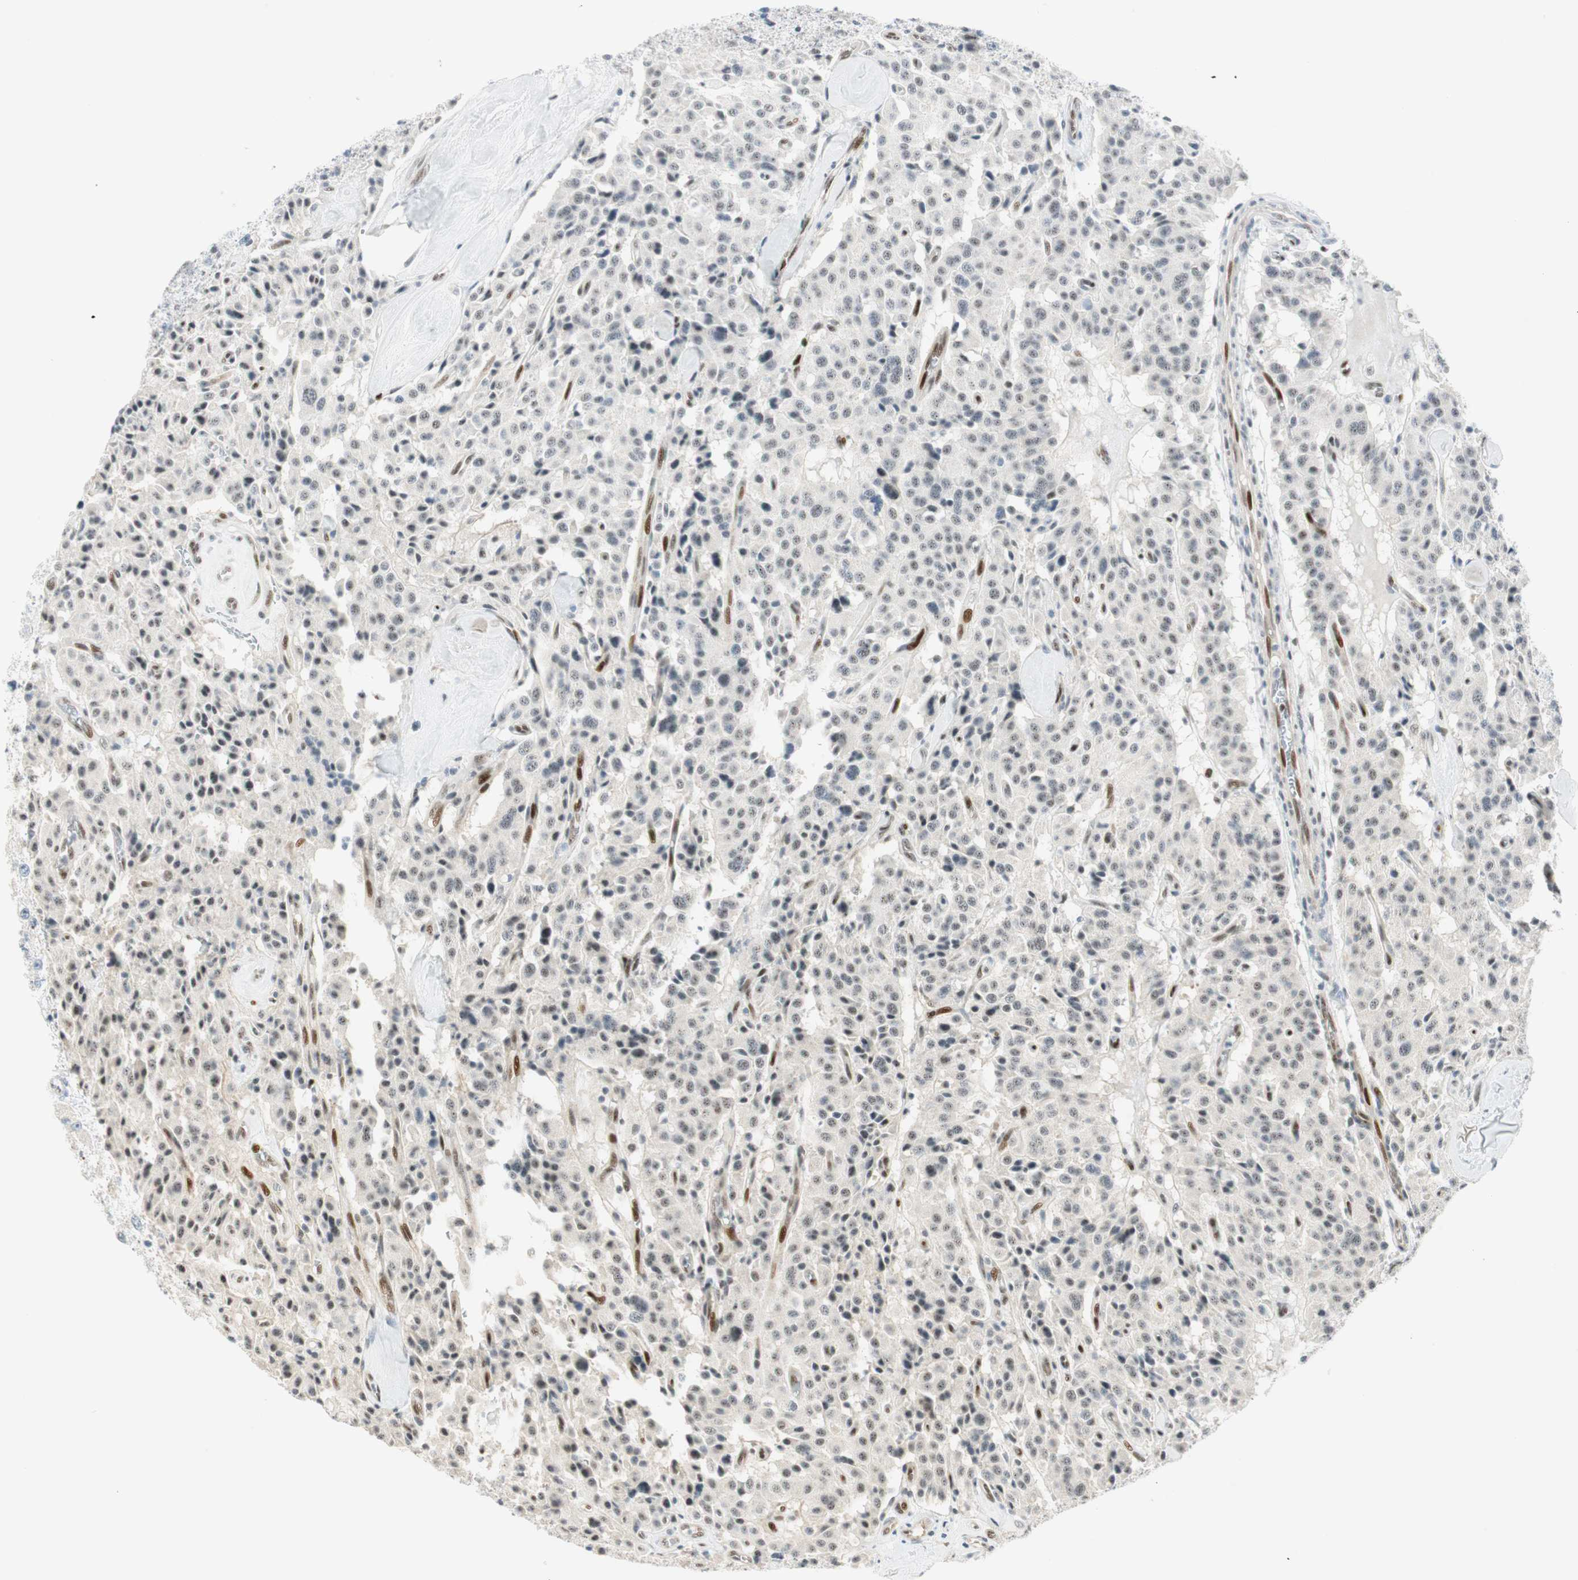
{"staining": {"intensity": "negative", "quantity": "none", "location": "none"}, "tissue": "carcinoid", "cell_type": "Tumor cells", "image_type": "cancer", "snomed": [{"axis": "morphology", "description": "Carcinoid, malignant, NOS"}, {"axis": "topography", "description": "Lung"}], "caption": "High magnification brightfield microscopy of carcinoid stained with DAB (brown) and counterstained with hematoxylin (blue): tumor cells show no significant positivity.", "gene": "MSX2", "patient": {"sex": "male", "age": 30}}